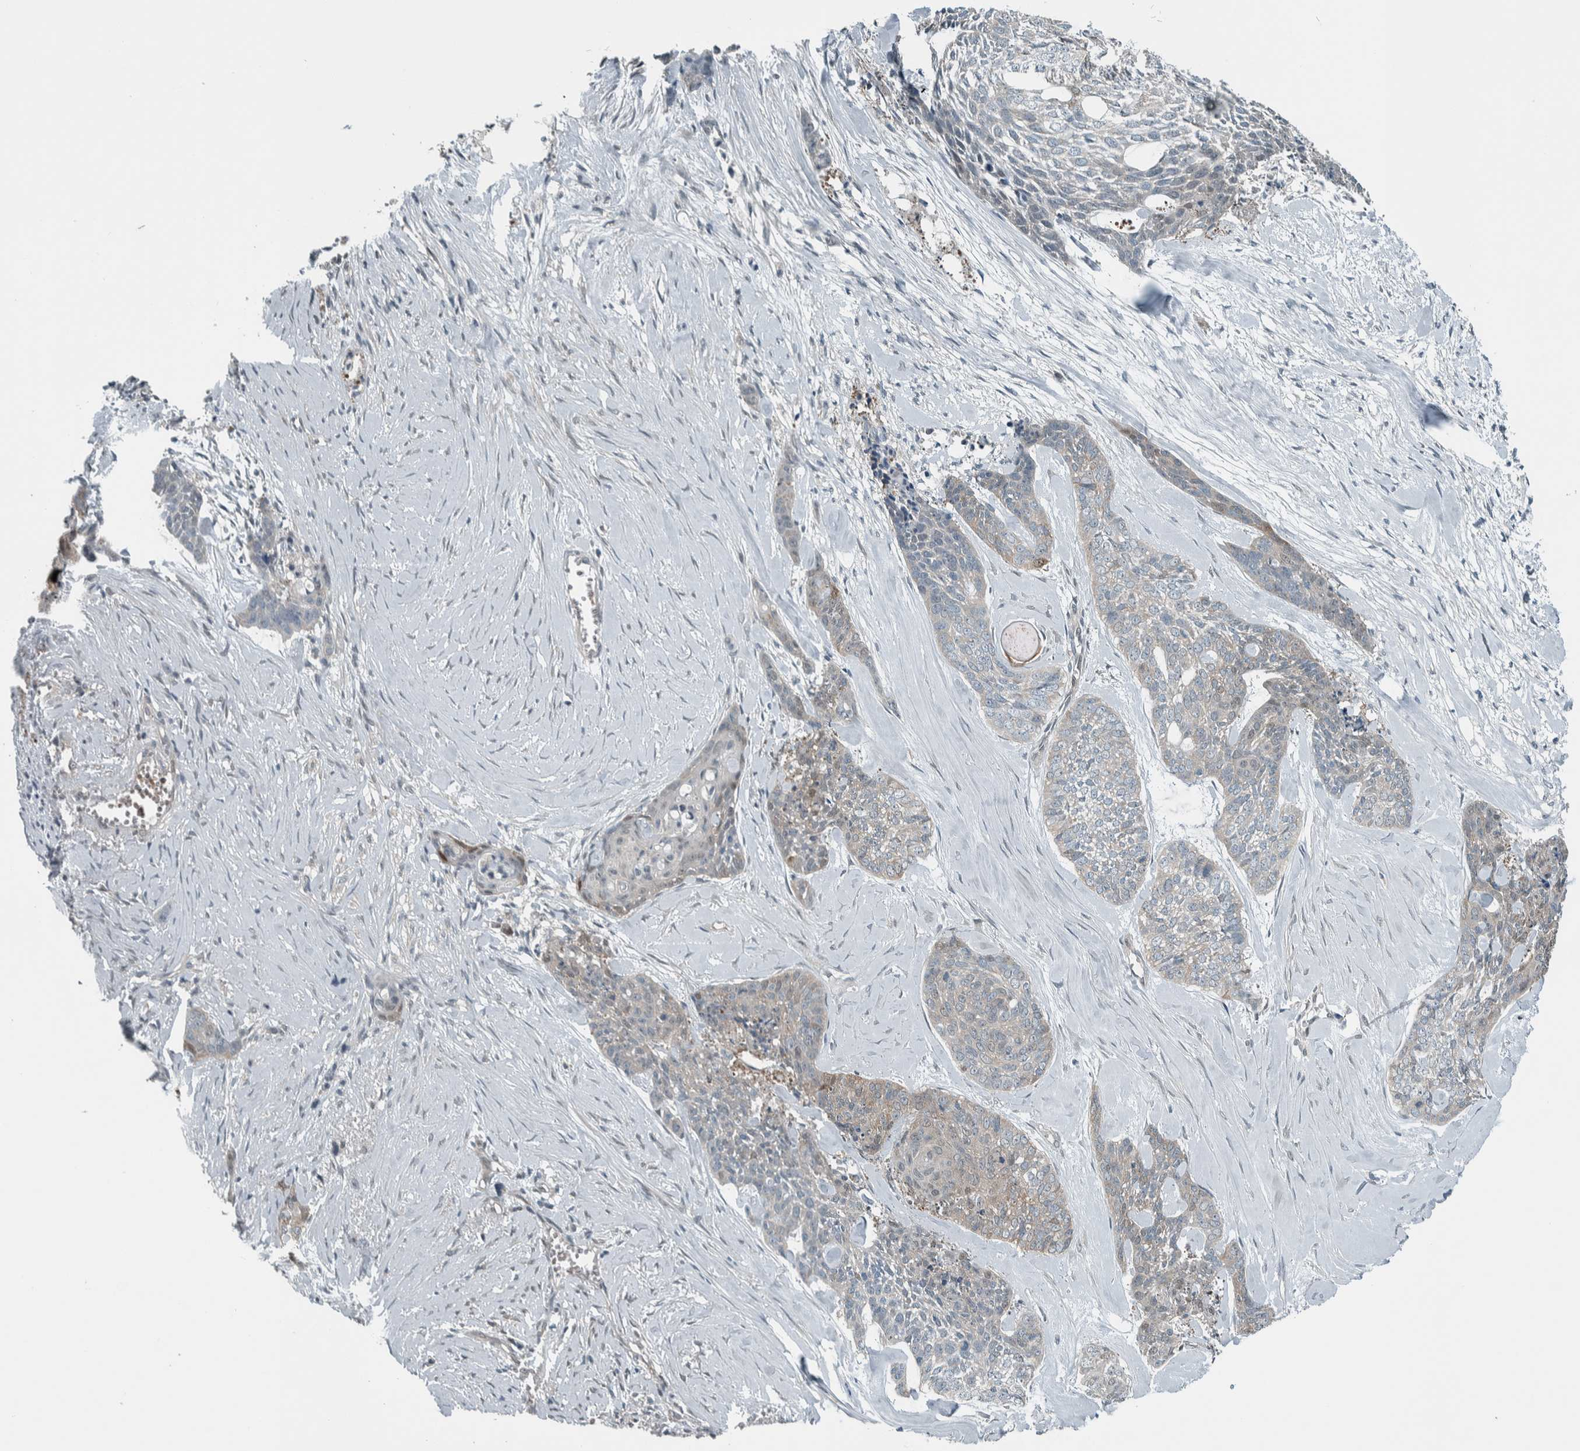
{"staining": {"intensity": "weak", "quantity": "<25%", "location": "cytoplasmic/membranous"}, "tissue": "skin cancer", "cell_type": "Tumor cells", "image_type": "cancer", "snomed": [{"axis": "morphology", "description": "Basal cell carcinoma"}, {"axis": "topography", "description": "Skin"}], "caption": "This is an immunohistochemistry (IHC) micrograph of basal cell carcinoma (skin). There is no staining in tumor cells.", "gene": "ALAD", "patient": {"sex": "female", "age": 64}}